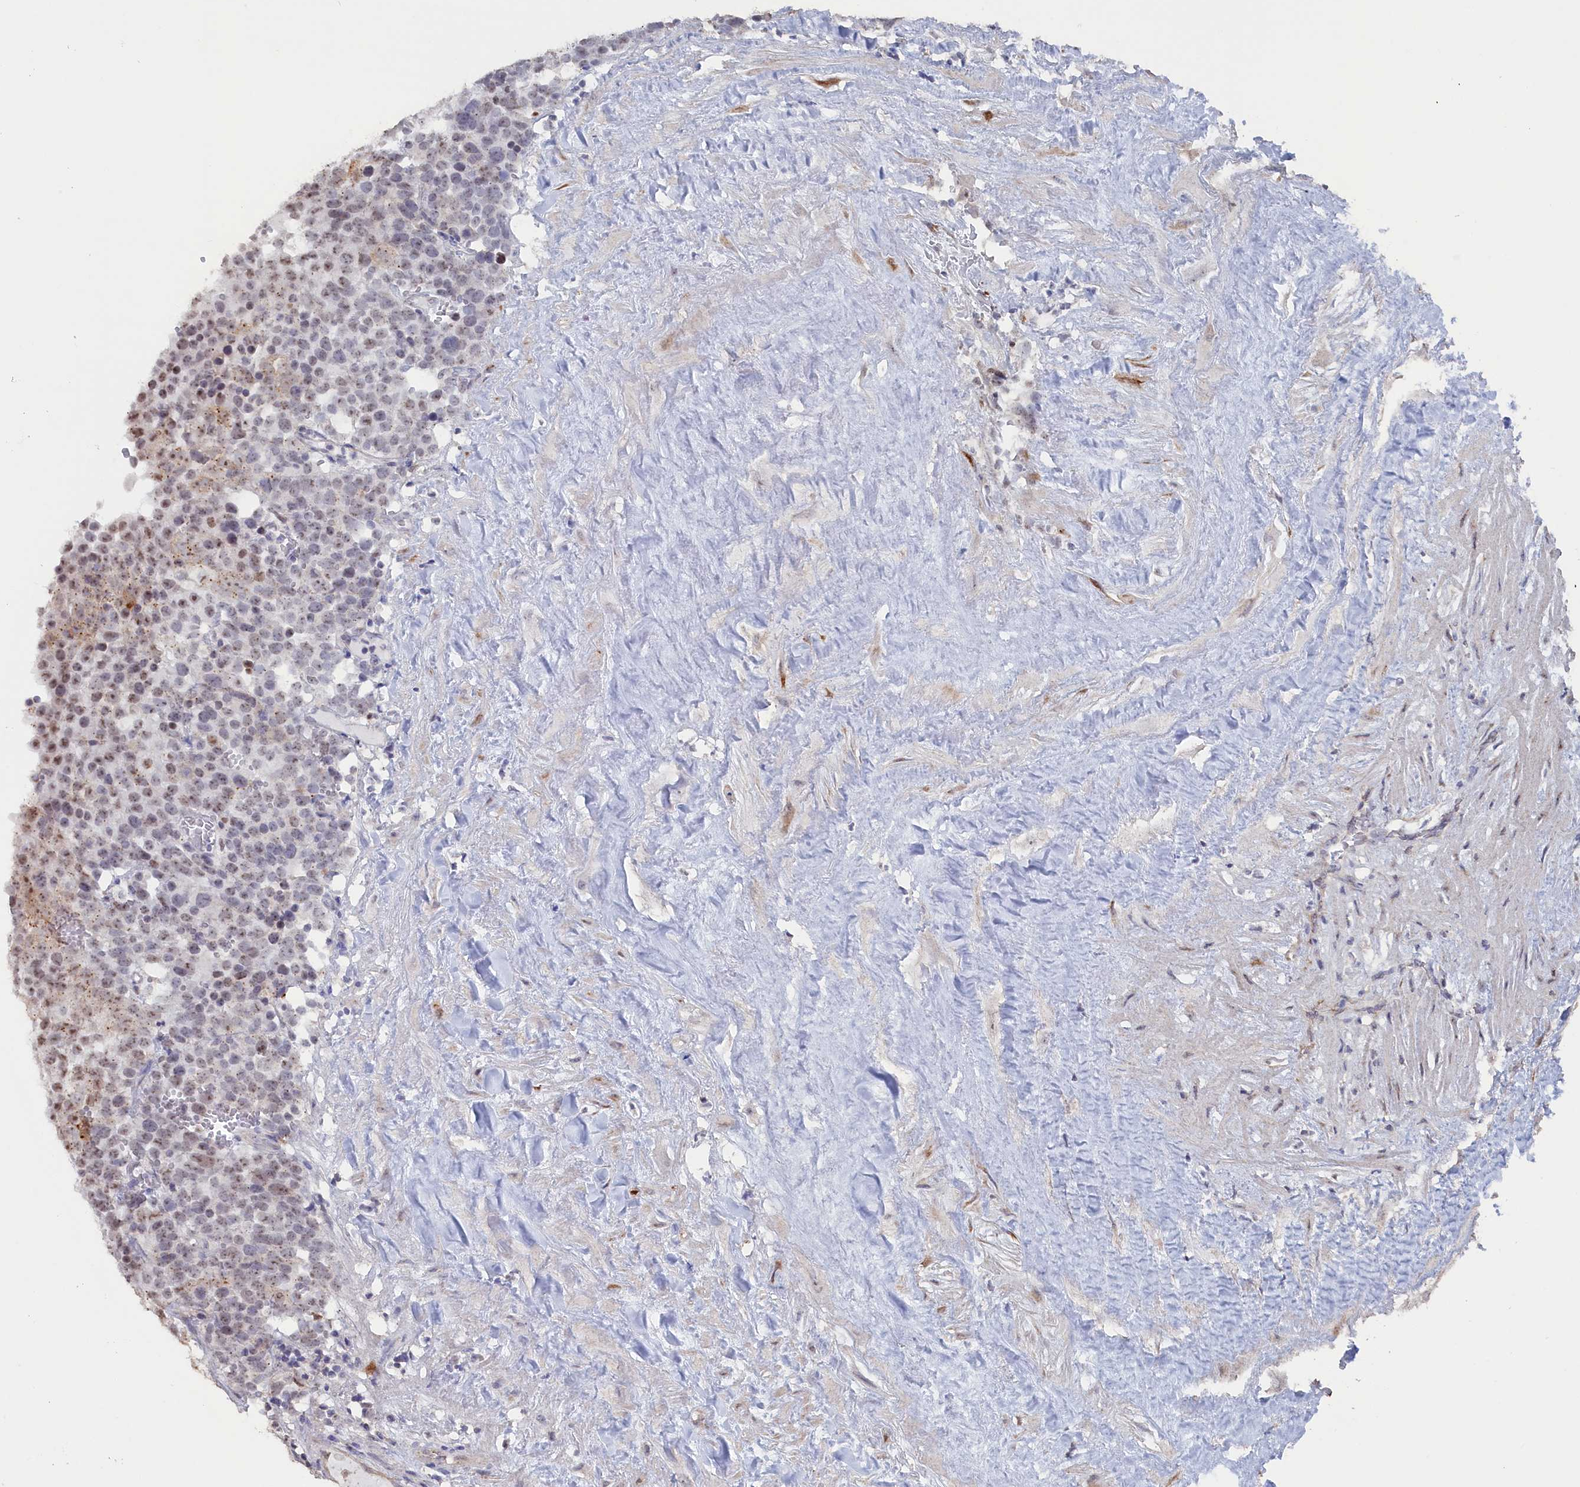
{"staining": {"intensity": "moderate", "quantity": "25%-75%", "location": "nuclear"}, "tissue": "testis cancer", "cell_type": "Tumor cells", "image_type": "cancer", "snomed": [{"axis": "morphology", "description": "Seminoma, NOS"}, {"axis": "topography", "description": "Testis"}], "caption": "Moderate nuclear protein staining is identified in approximately 25%-75% of tumor cells in testis cancer.", "gene": "SEMG2", "patient": {"sex": "male", "age": 71}}